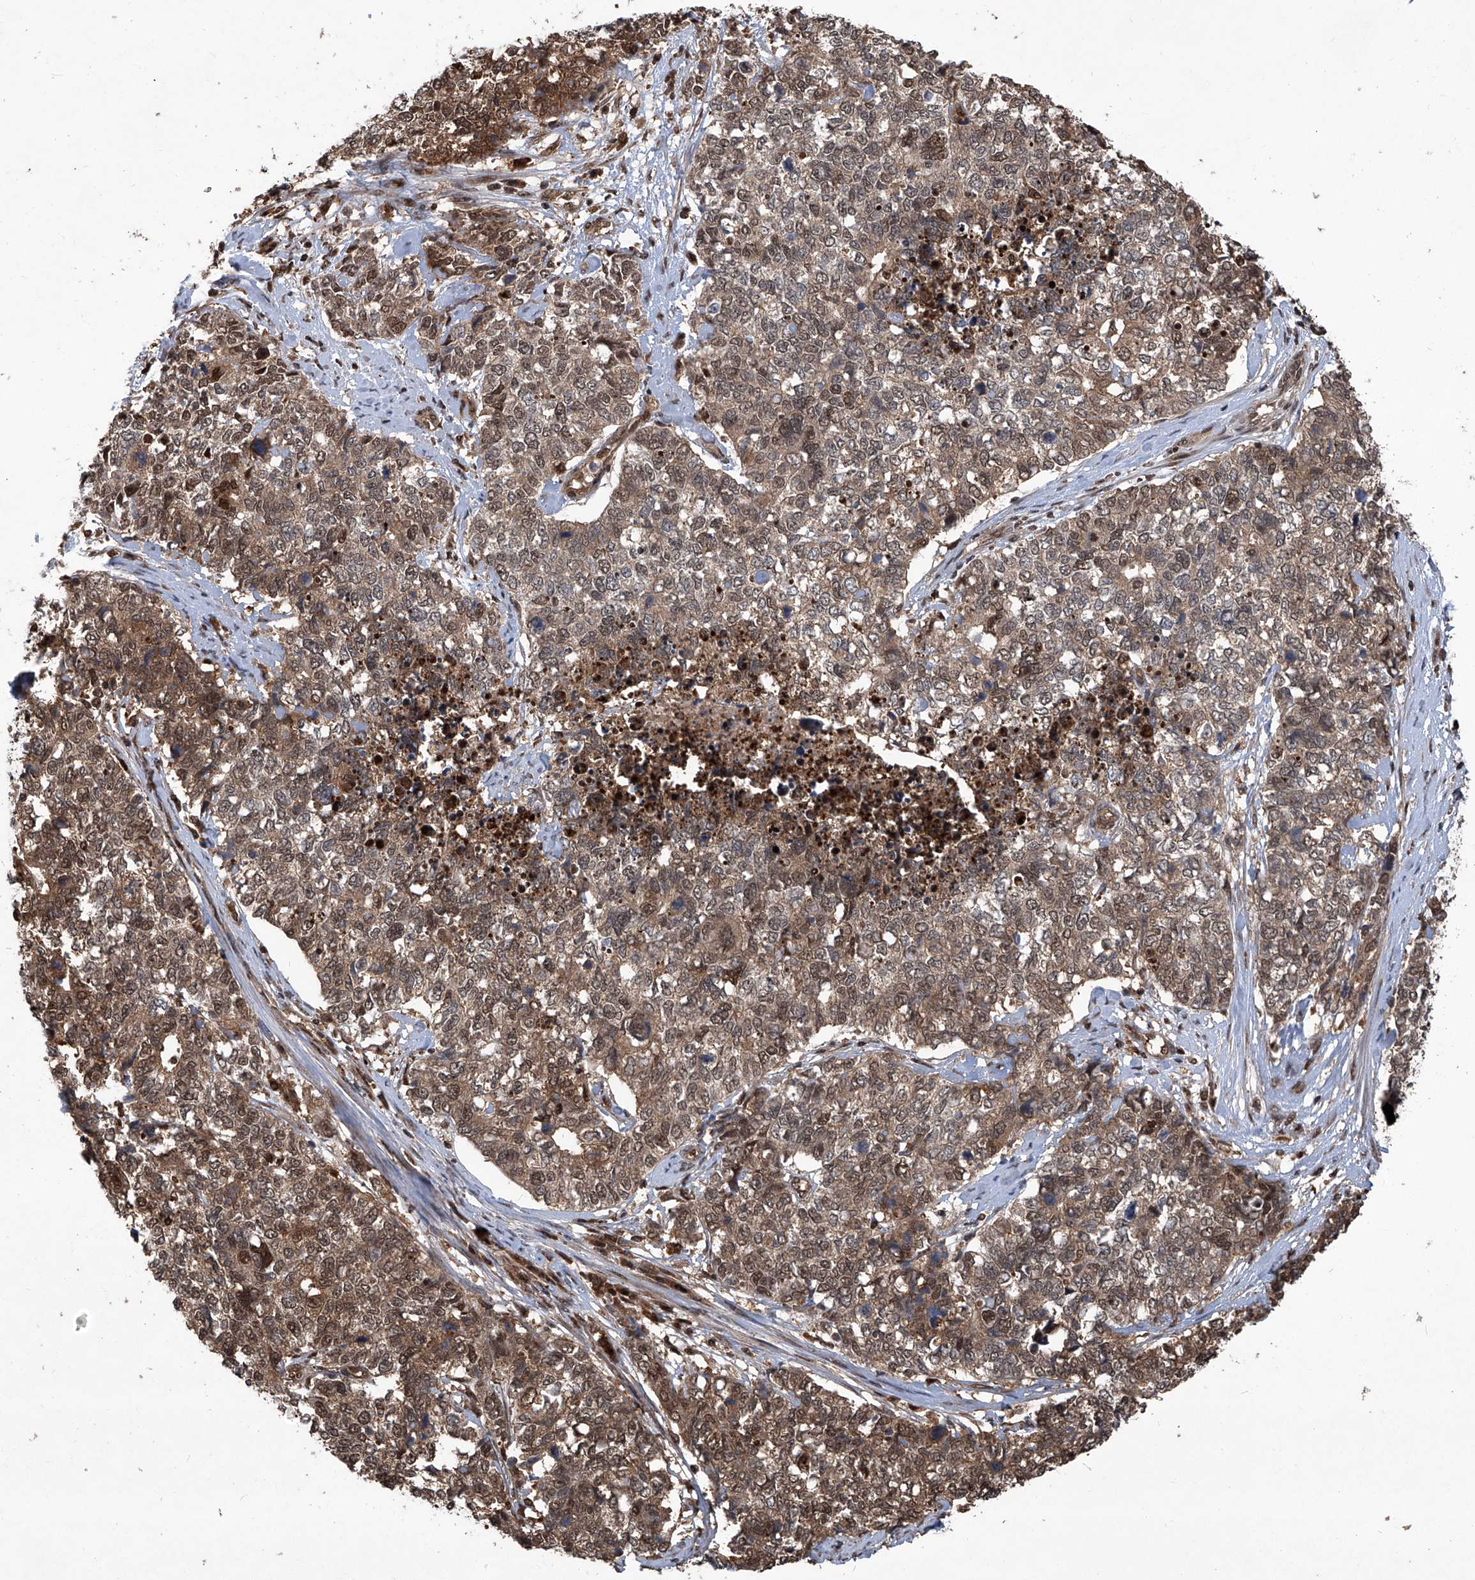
{"staining": {"intensity": "moderate", "quantity": ">75%", "location": "cytoplasmic/membranous,nuclear"}, "tissue": "cervical cancer", "cell_type": "Tumor cells", "image_type": "cancer", "snomed": [{"axis": "morphology", "description": "Squamous cell carcinoma, NOS"}, {"axis": "topography", "description": "Cervix"}], "caption": "A photomicrograph of squamous cell carcinoma (cervical) stained for a protein displays moderate cytoplasmic/membranous and nuclear brown staining in tumor cells.", "gene": "PSMB1", "patient": {"sex": "female", "age": 63}}